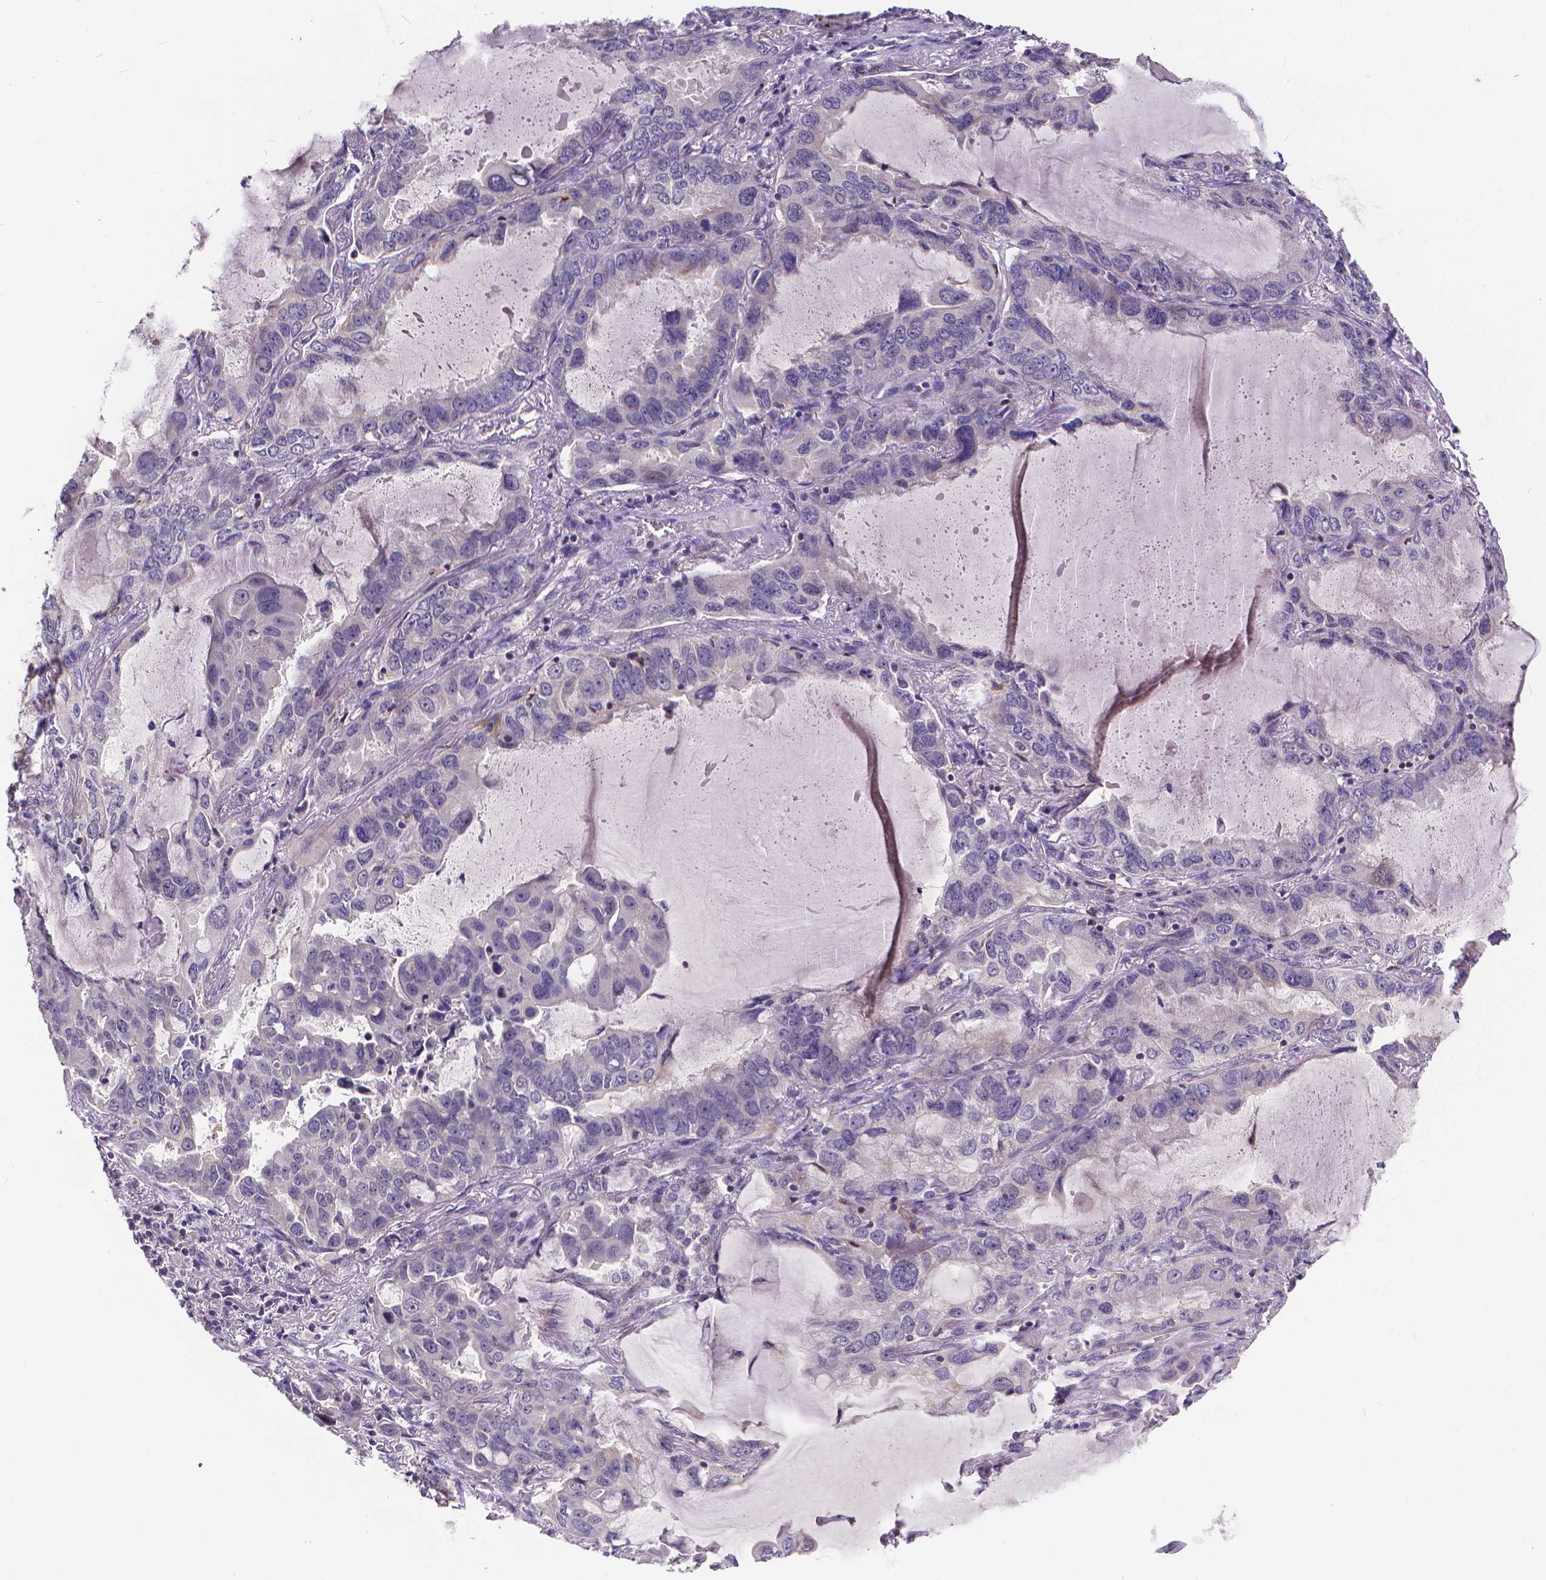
{"staining": {"intensity": "negative", "quantity": "none", "location": "none"}, "tissue": "lung cancer", "cell_type": "Tumor cells", "image_type": "cancer", "snomed": [{"axis": "morphology", "description": "Adenocarcinoma, NOS"}, {"axis": "topography", "description": "Lung"}], "caption": "There is no significant staining in tumor cells of lung adenocarcinoma.", "gene": "GLRB", "patient": {"sex": "male", "age": 64}}